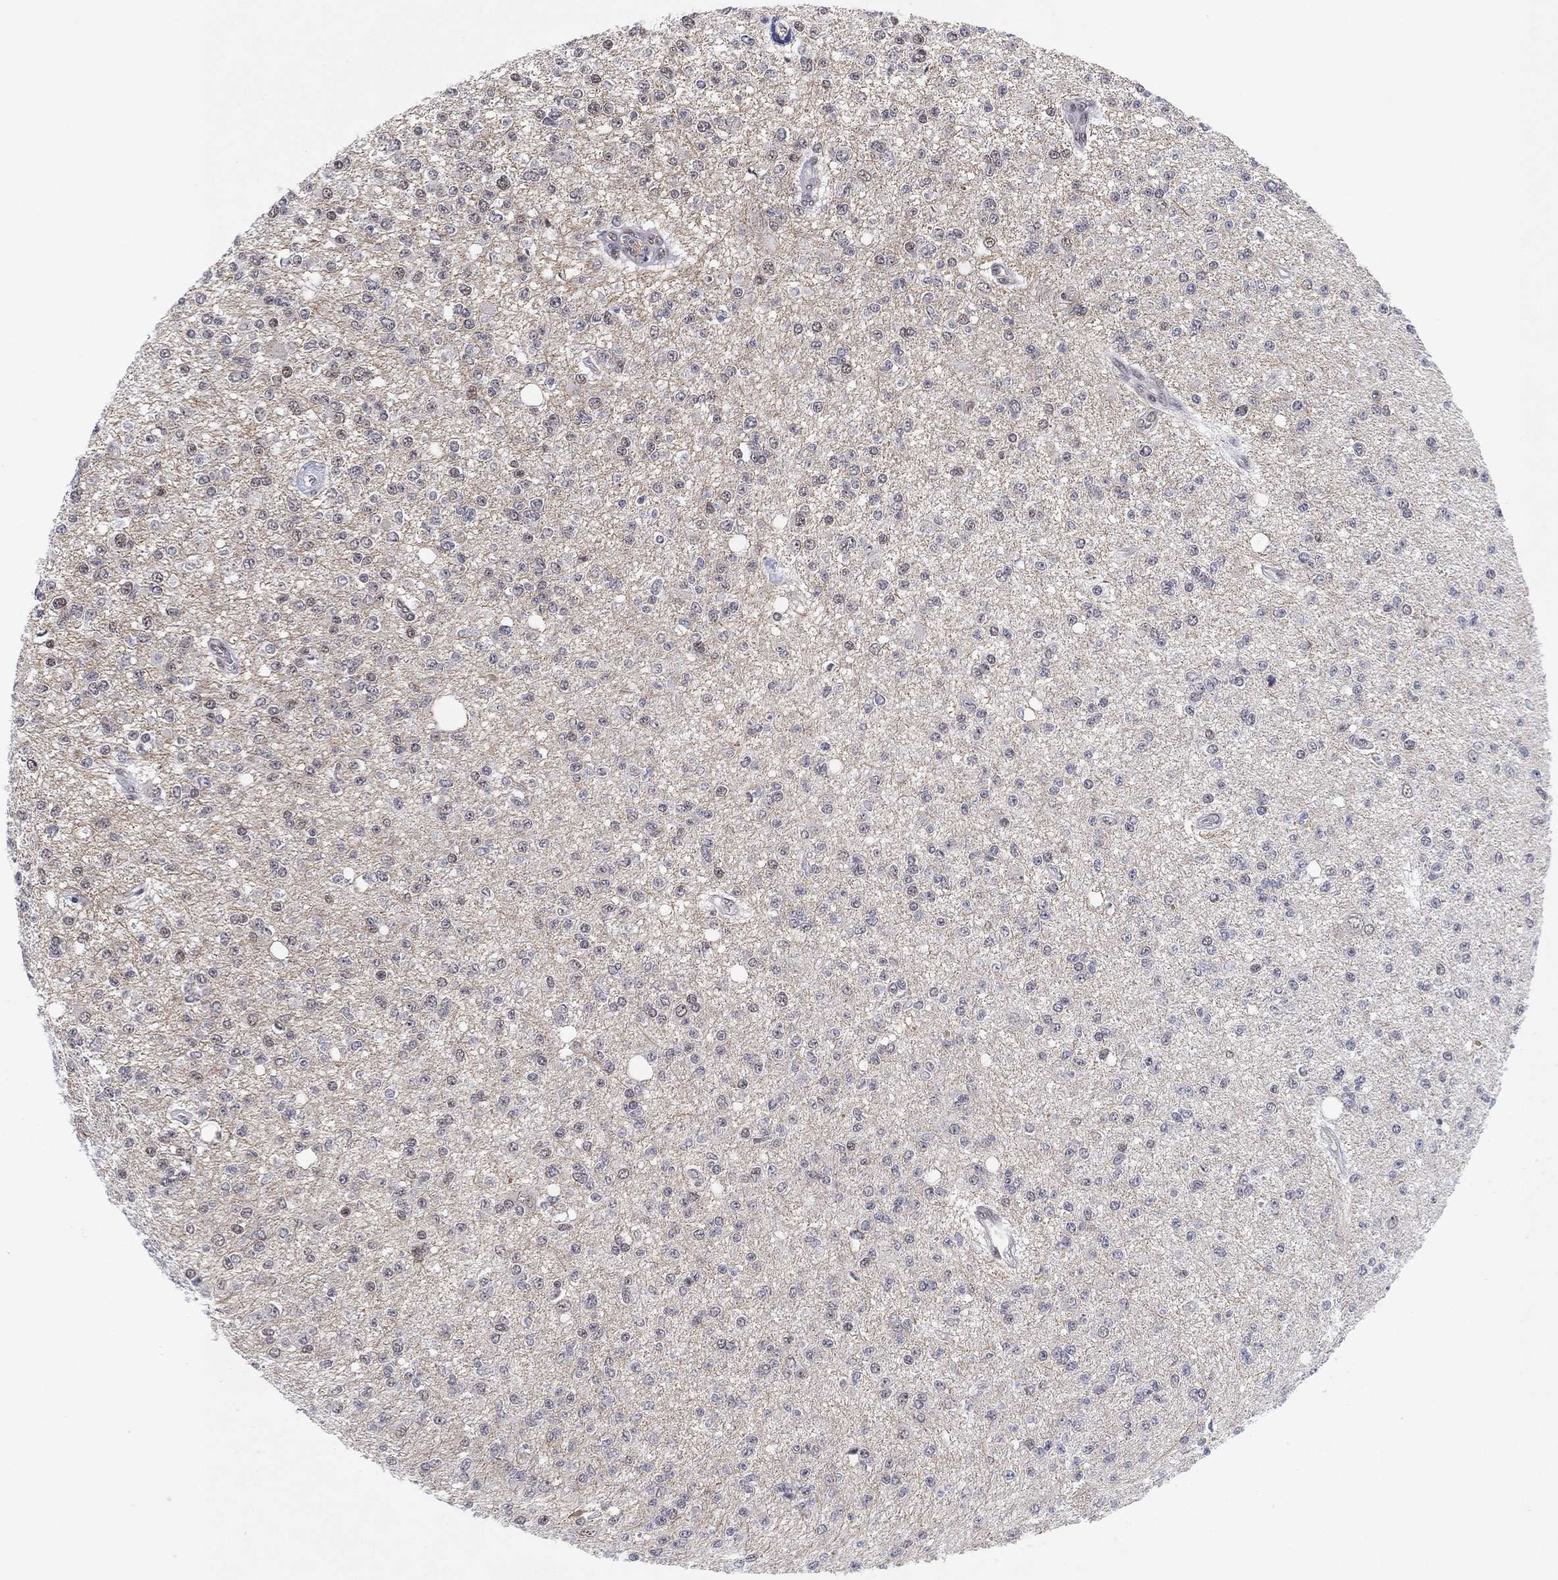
{"staining": {"intensity": "negative", "quantity": "none", "location": "none"}, "tissue": "glioma", "cell_type": "Tumor cells", "image_type": "cancer", "snomed": [{"axis": "morphology", "description": "Glioma, malignant, Low grade"}, {"axis": "topography", "description": "Brain"}], "caption": "Immunohistochemical staining of malignant glioma (low-grade) shows no significant expression in tumor cells. (Stains: DAB (3,3'-diaminobenzidine) IHC with hematoxylin counter stain, Microscopy: brightfield microscopy at high magnification).", "gene": "DGCR8", "patient": {"sex": "male", "age": 67}}